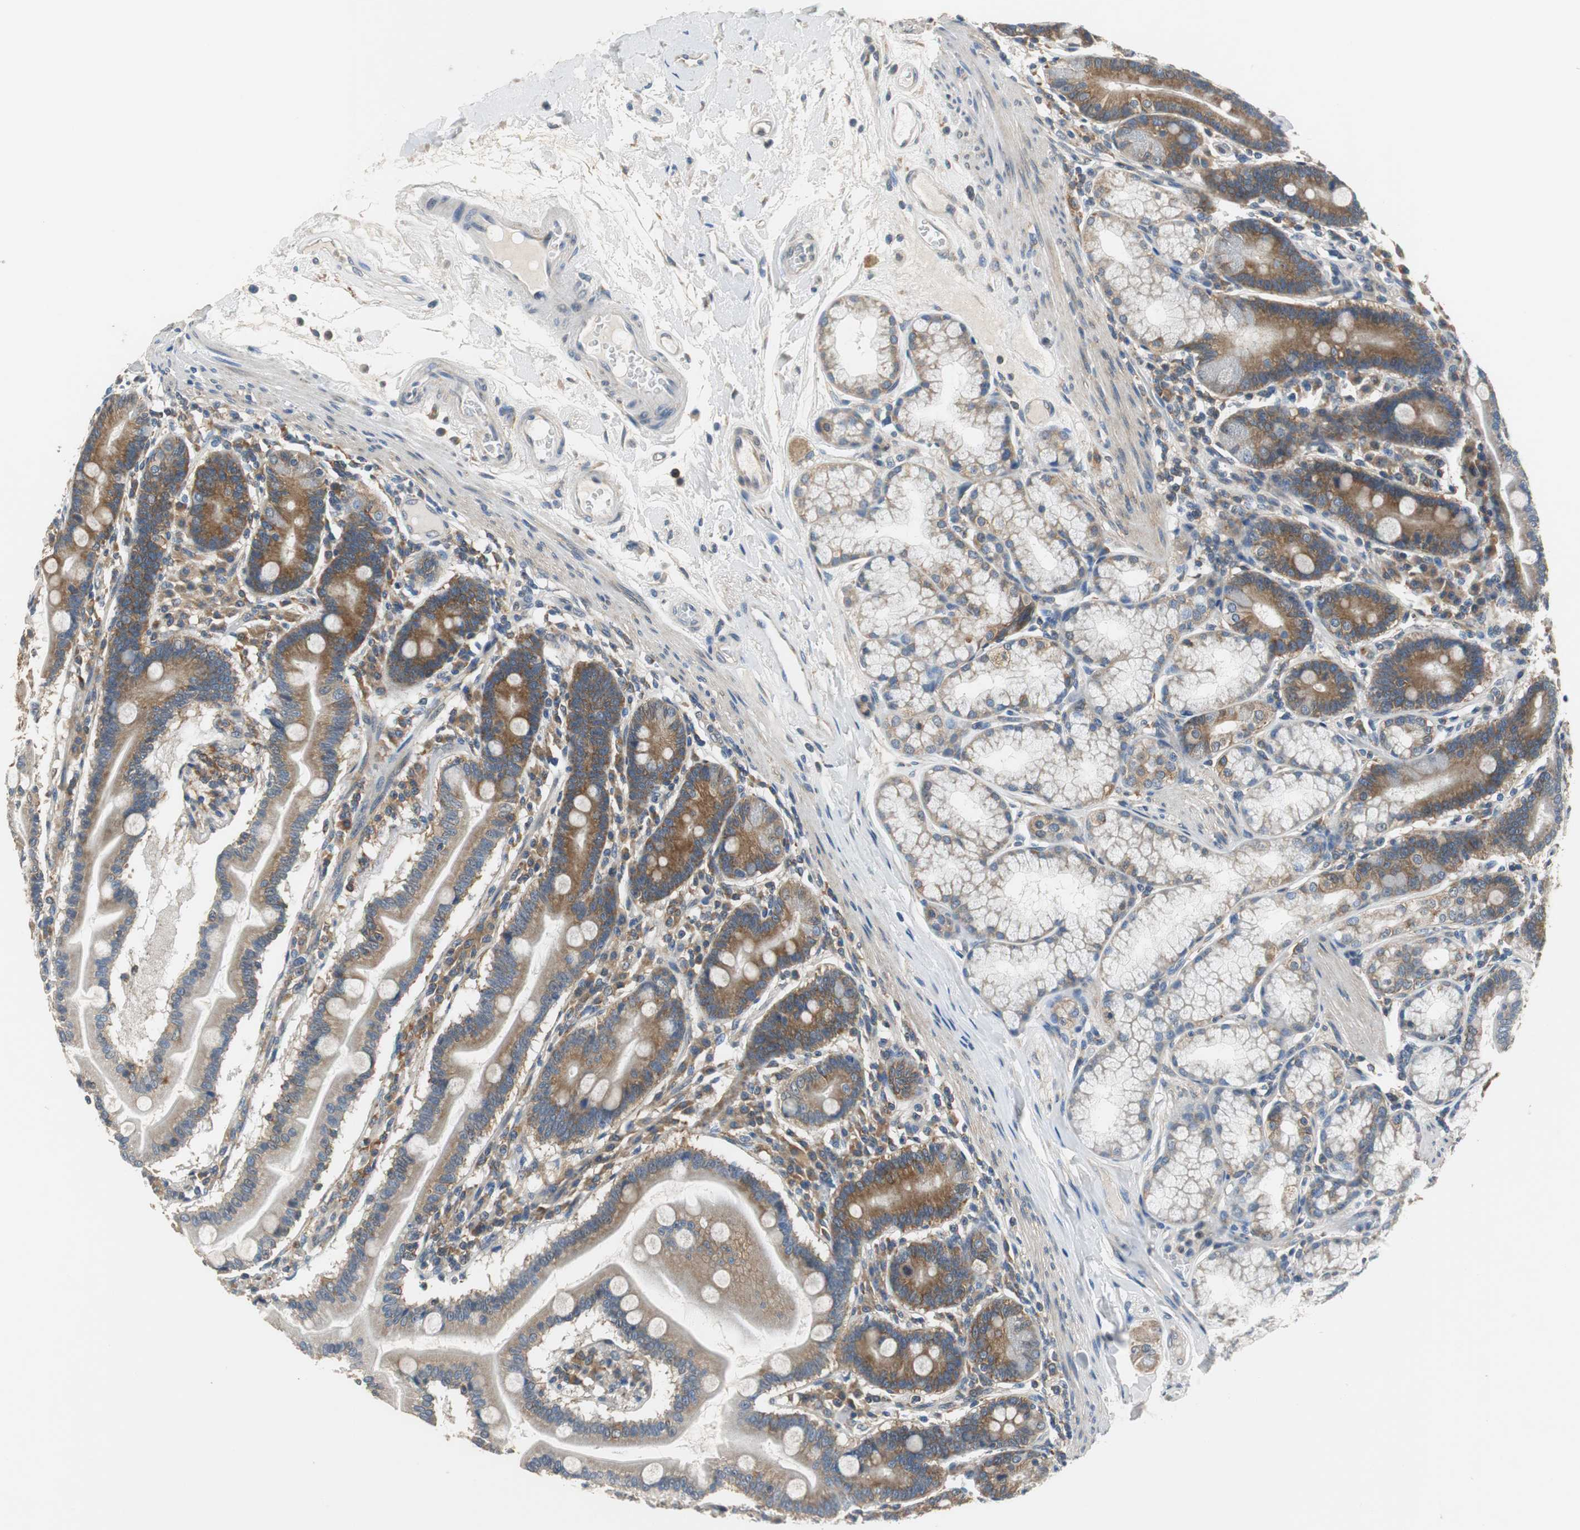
{"staining": {"intensity": "strong", "quantity": ">75%", "location": "cytoplasmic/membranous"}, "tissue": "duodenum", "cell_type": "Glandular cells", "image_type": "normal", "snomed": [{"axis": "morphology", "description": "Normal tissue, NOS"}, {"axis": "topography", "description": "Duodenum"}], "caption": "DAB (3,3'-diaminobenzidine) immunohistochemical staining of unremarkable duodenum displays strong cytoplasmic/membranous protein positivity in approximately >75% of glandular cells. (DAB IHC, brown staining for protein, blue staining for nuclei).", "gene": "CNOT3", "patient": {"sex": "female", "age": 64}}